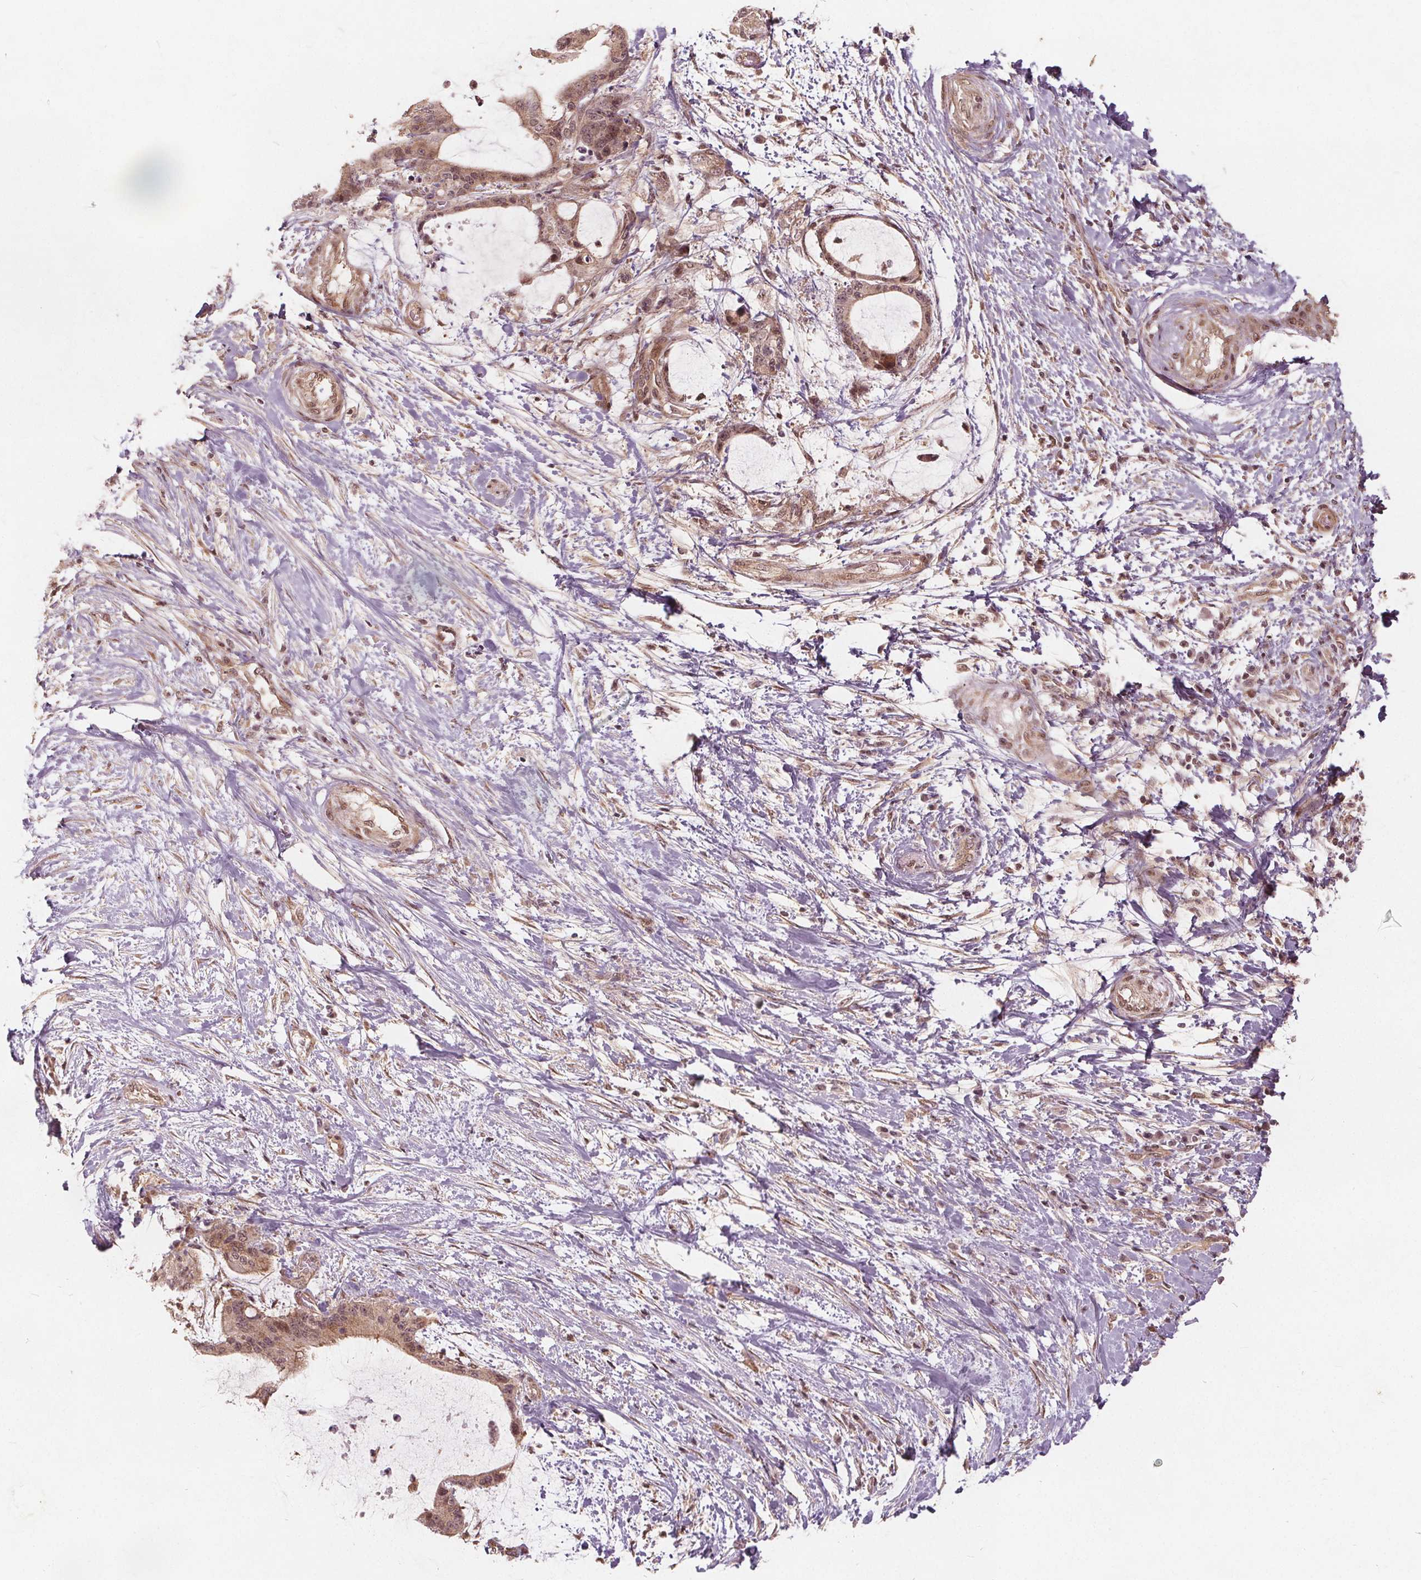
{"staining": {"intensity": "weak", "quantity": "25%-75%", "location": "cytoplasmic/membranous,nuclear"}, "tissue": "liver cancer", "cell_type": "Tumor cells", "image_type": "cancer", "snomed": [{"axis": "morphology", "description": "Cholangiocarcinoma"}, {"axis": "topography", "description": "Liver"}], "caption": "Immunohistochemistry (IHC) (DAB) staining of human liver cholangiocarcinoma shows weak cytoplasmic/membranous and nuclear protein positivity in about 25%-75% of tumor cells. The staining was performed using DAB (3,3'-diaminobenzidine) to visualize the protein expression in brown, while the nuclei were stained in blue with hematoxylin (Magnification: 20x).", "gene": "PPP1CB", "patient": {"sex": "female", "age": 73}}